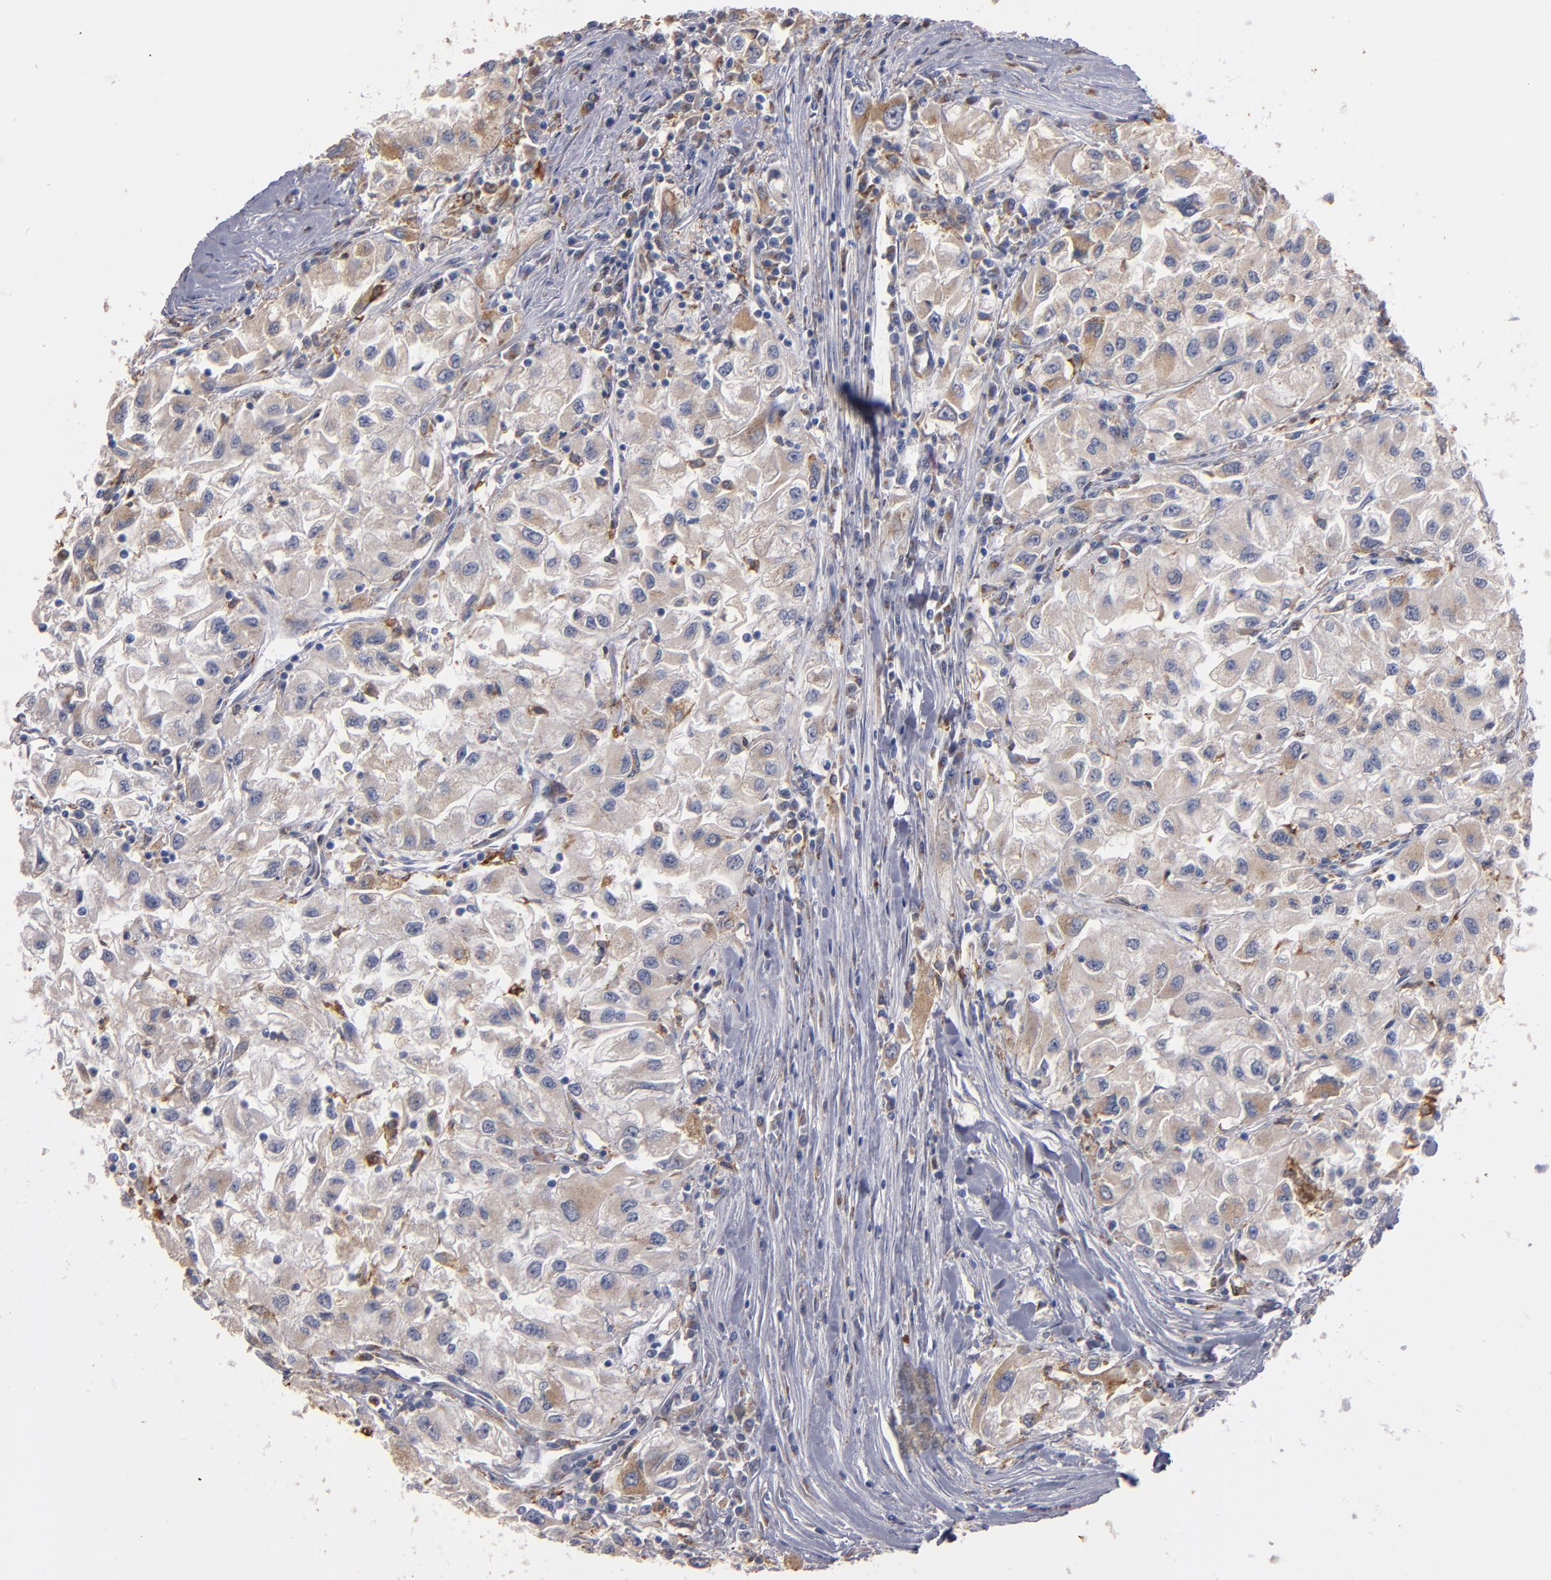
{"staining": {"intensity": "weak", "quantity": "25%-75%", "location": "cytoplasmic/membranous"}, "tissue": "renal cancer", "cell_type": "Tumor cells", "image_type": "cancer", "snomed": [{"axis": "morphology", "description": "Adenocarcinoma, NOS"}, {"axis": "topography", "description": "Kidney"}], "caption": "Adenocarcinoma (renal) stained for a protein reveals weak cytoplasmic/membranous positivity in tumor cells.", "gene": "SELP", "patient": {"sex": "male", "age": 59}}